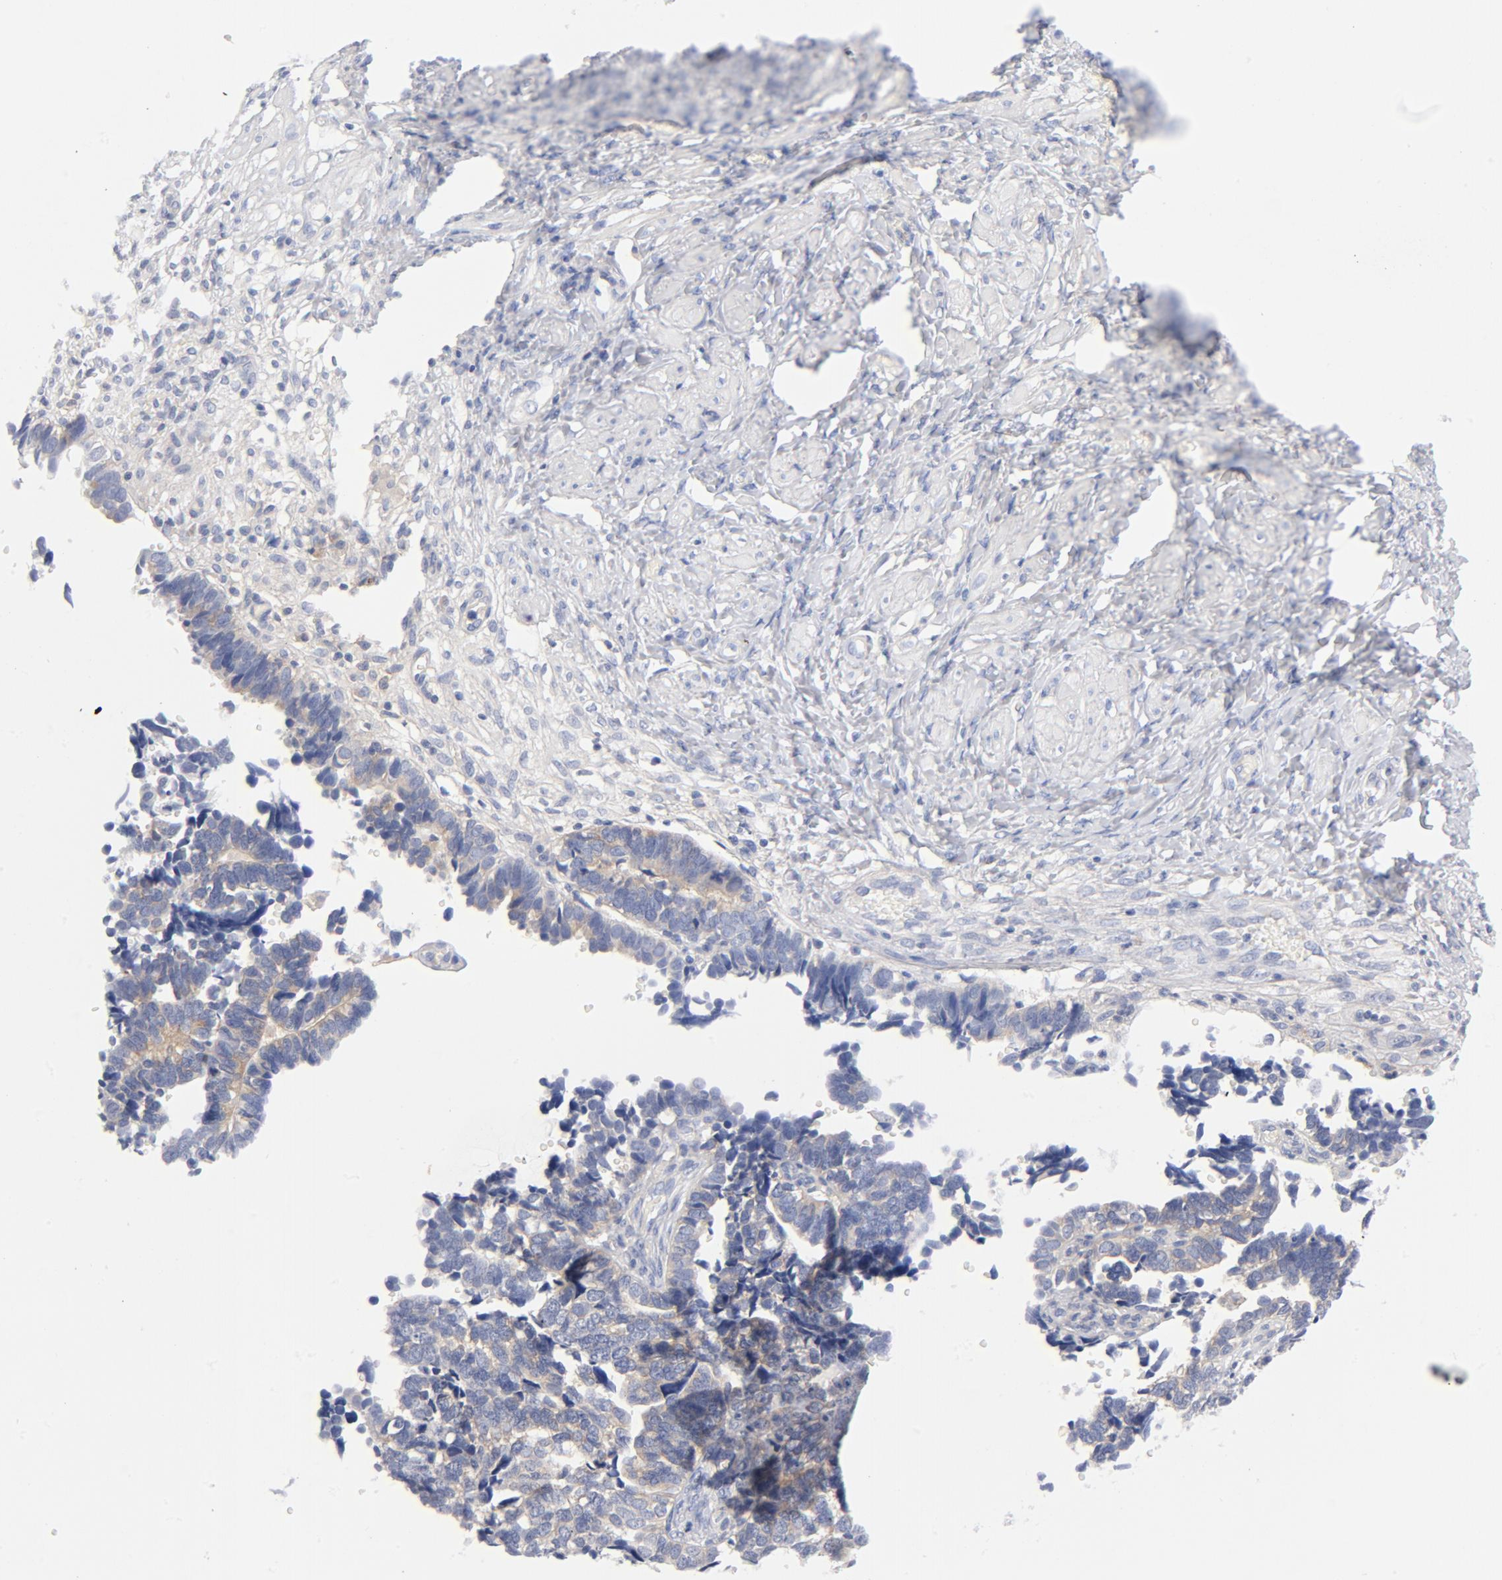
{"staining": {"intensity": "negative", "quantity": "none", "location": "none"}, "tissue": "ovarian cancer", "cell_type": "Tumor cells", "image_type": "cancer", "snomed": [{"axis": "morphology", "description": "Cystadenocarcinoma, serous, NOS"}, {"axis": "topography", "description": "Ovary"}], "caption": "This micrograph is of ovarian cancer (serous cystadenocarcinoma) stained with IHC to label a protein in brown with the nuclei are counter-stained blue. There is no expression in tumor cells. The staining is performed using DAB brown chromogen with nuclei counter-stained in using hematoxylin.", "gene": "CD86", "patient": {"sex": "female", "age": 77}}